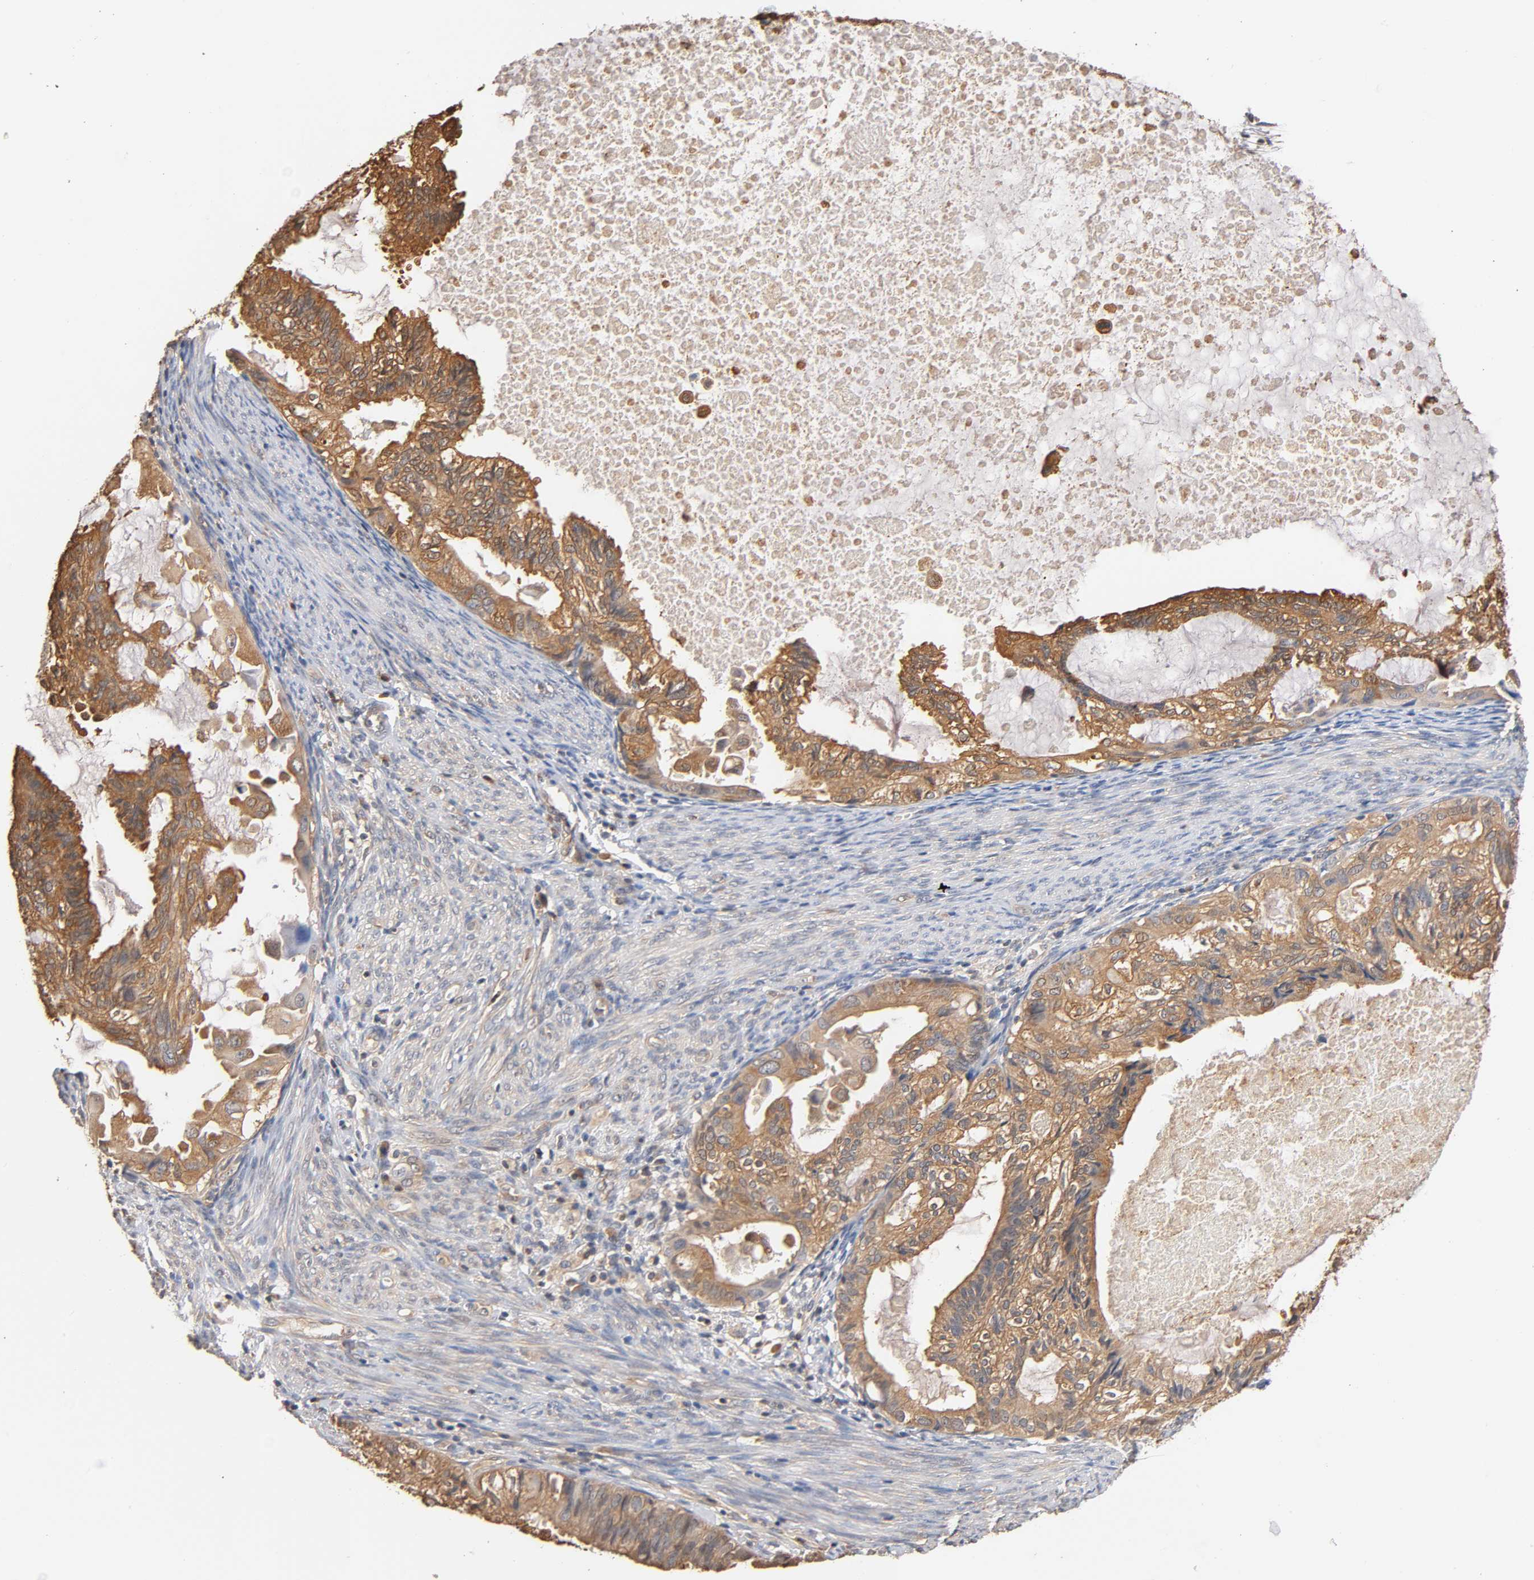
{"staining": {"intensity": "moderate", "quantity": ">75%", "location": "cytoplasmic/membranous"}, "tissue": "cervical cancer", "cell_type": "Tumor cells", "image_type": "cancer", "snomed": [{"axis": "morphology", "description": "Normal tissue, NOS"}, {"axis": "morphology", "description": "Adenocarcinoma, NOS"}, {"axis": "topography", "description": "Cervix"}, {"axis": "topography", "description": "Endometrium"}], "caption": "The photomicrograph exhibits staining of cervical cancer, revealing moderate cytoplasmic/membranous protein expression (brown color) within tumor cells. The staining is performed using DAB brown chromogen to label protein expression. The nuclei are counter-stained blue using hematoxylin.", "gene": "ALDOA", "patient": {"sex": "female", "age": 86}}